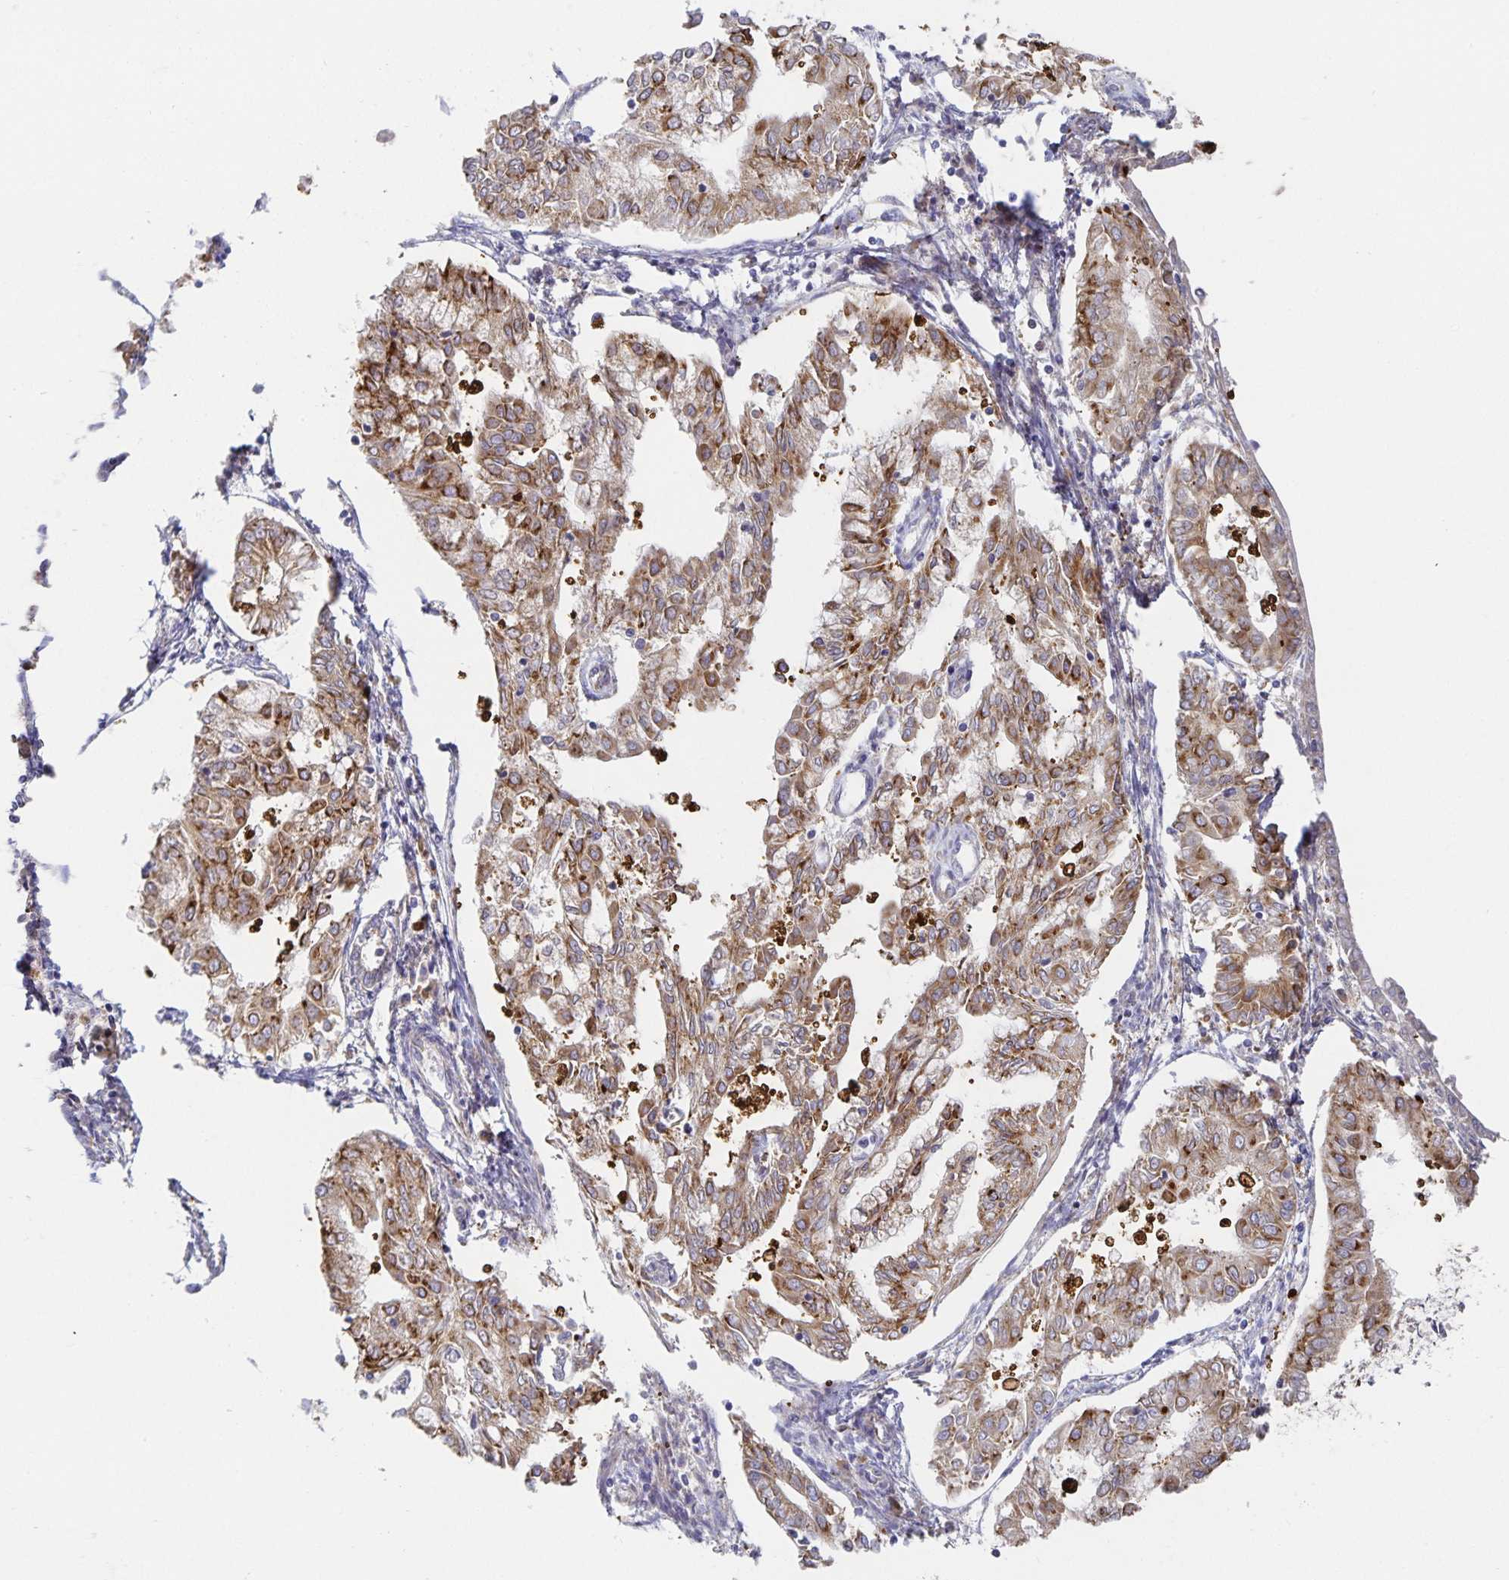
{"staining": {"intensity": "moderate", "quantity": ">75%", "location": "cytoplasmic/membranous"}, "tissue": "endometrial cancer", "cell_type": "Tumor cells", "image_type": "cancer", "snomed": [{"axis": "morphology", "description": "Adenocarcinoma, NOS"}, {"axis": "topography", "description": "Endometrium"}], "caption": "Moderate cytoplasmic/membranous protein staining is present in approximately >75% of tumor cells in endometrial cancer (adenocarcinoma).", "gene": "NOMO1", "patient": {"sex": "female", "age": 68}}